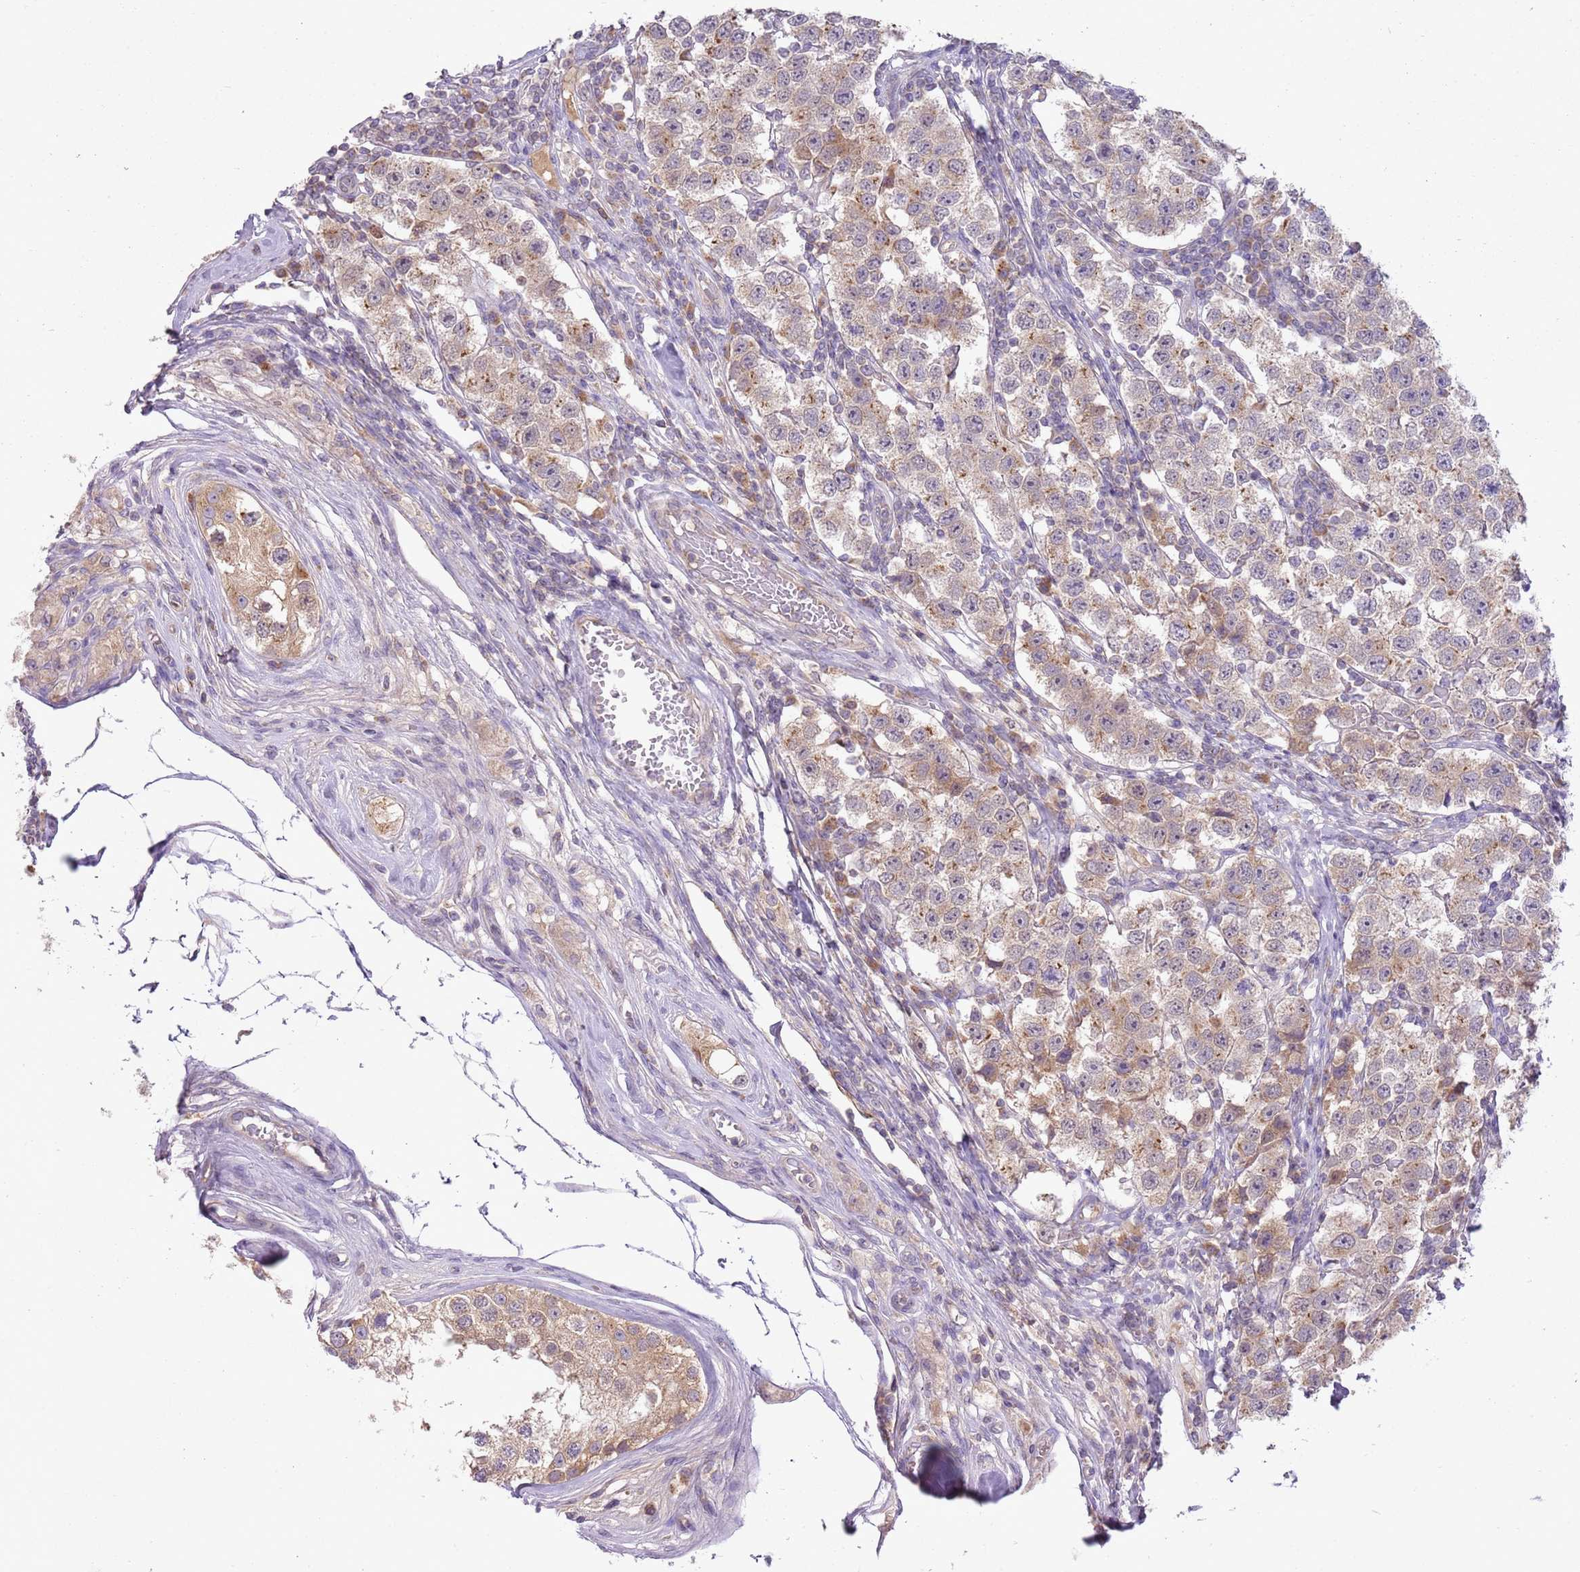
{"staining": {"intensity": "weak", "quantity": "25%-75%", "location": "cytoplasmic/membranous"}, "tissue": "testis cancer", "cell_type": "Tumor cells", "image_type": "cancer", "snomed": [{"axis": "morphology", "description": "Seminoma, NOS"}, {"axis": "topography", "description": "Testis"}], "caption": "Tumor cells display low levels of weak cytoplasmic/membranous positivity in approximately 25%-75% of cells in human seminoma (testis).", "gene": "SKOR2", "patient": {"sex": "male", "age": 34}}